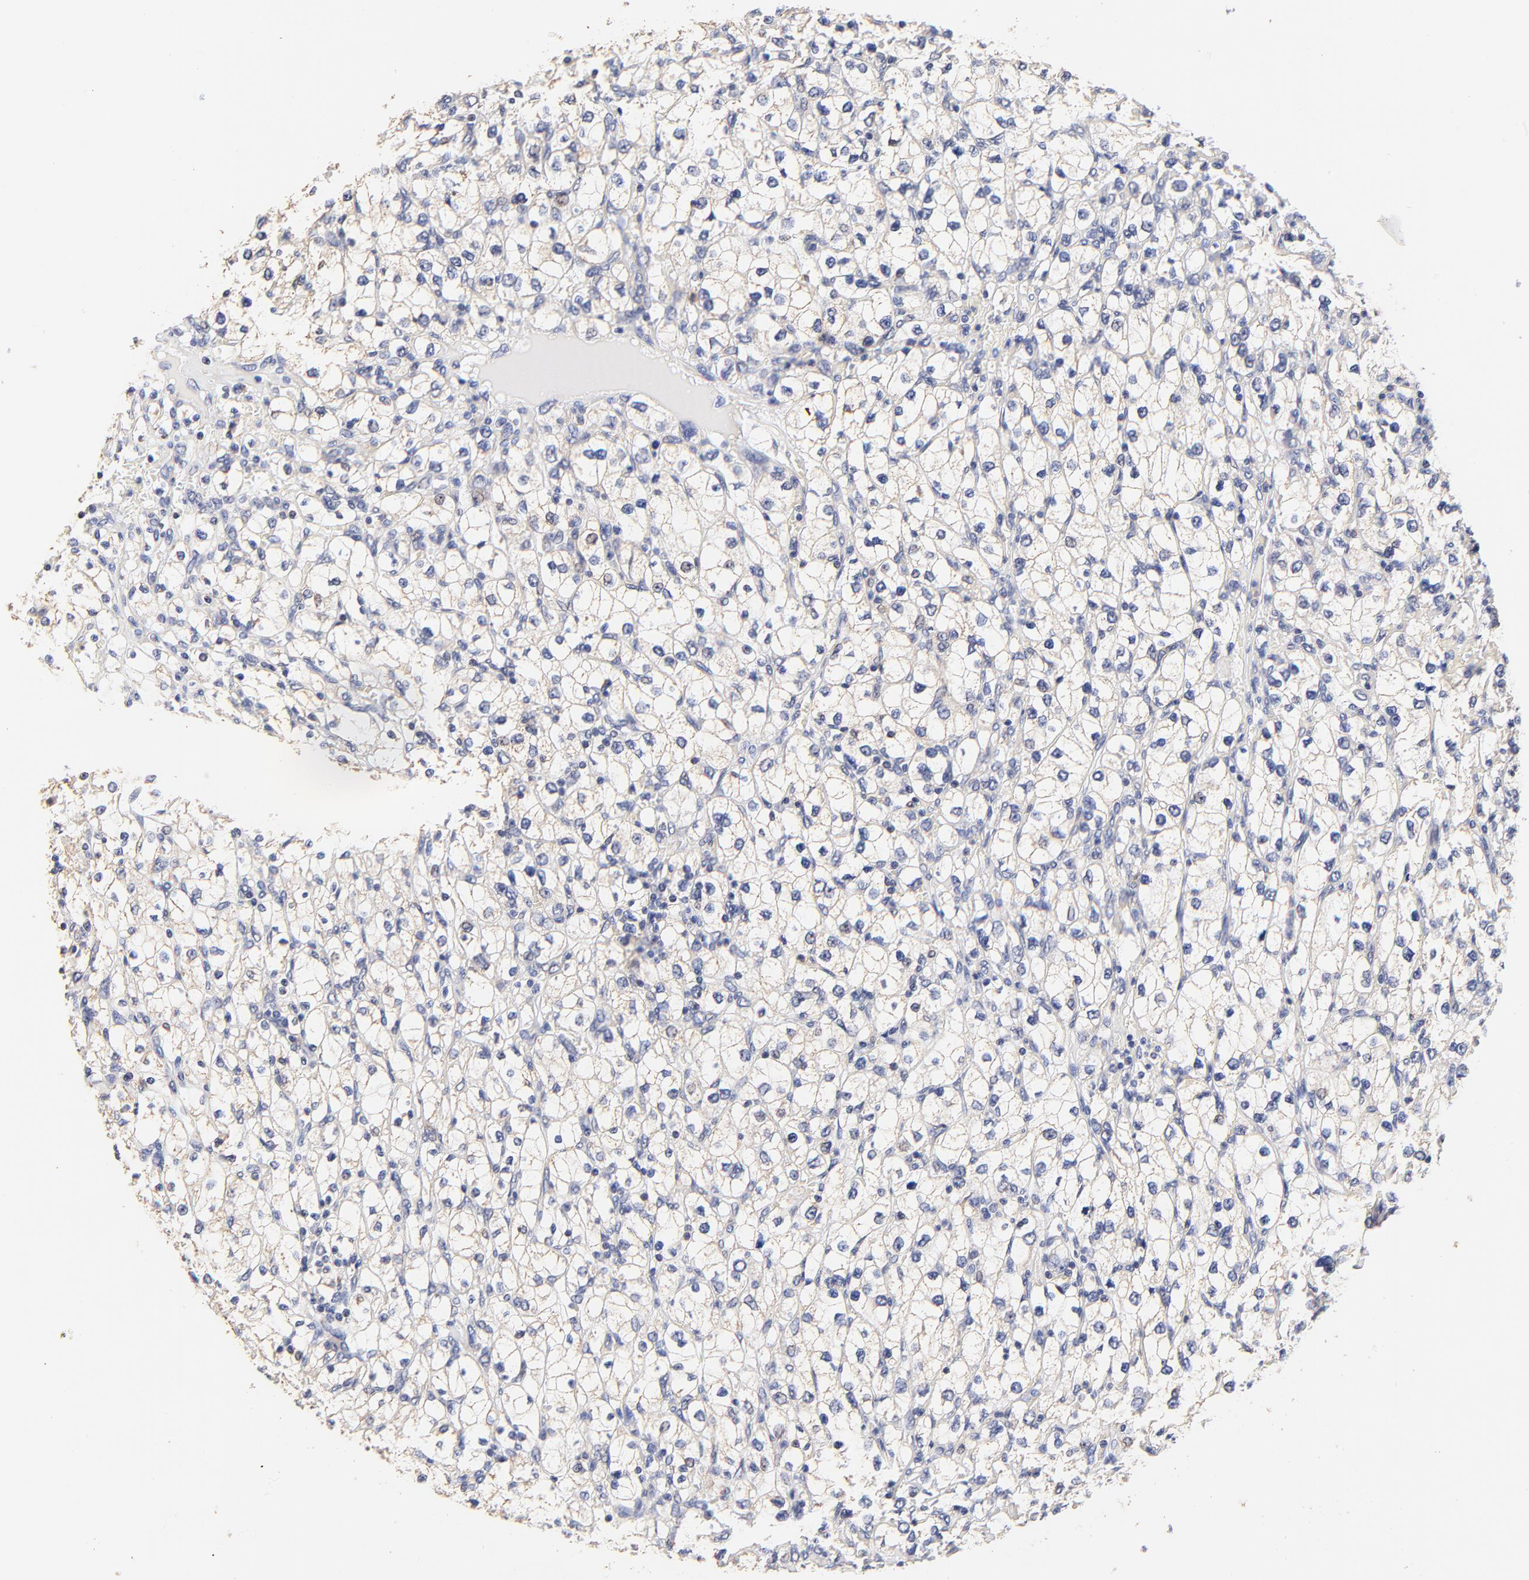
{"staining": {"intensity": "negative", "quantity": "none", "location": "none"}, "tissue": "renal cancer", "cell_type": "Tumor cells", "image_type": "cancer", "snomed": [{"axis": "morphology", "description": "Adenocarcinoma, NOS"}, {"axis": "topography", "description": "Kidney"}], "caption": "An IHC image of renal cancer (adenocarcinoma) is shown. There is no staining in tumor cells of renal cancer (adenocarcinoma).", "gene": "PTK7", "patient": {"sex": "female", "age": 62}}